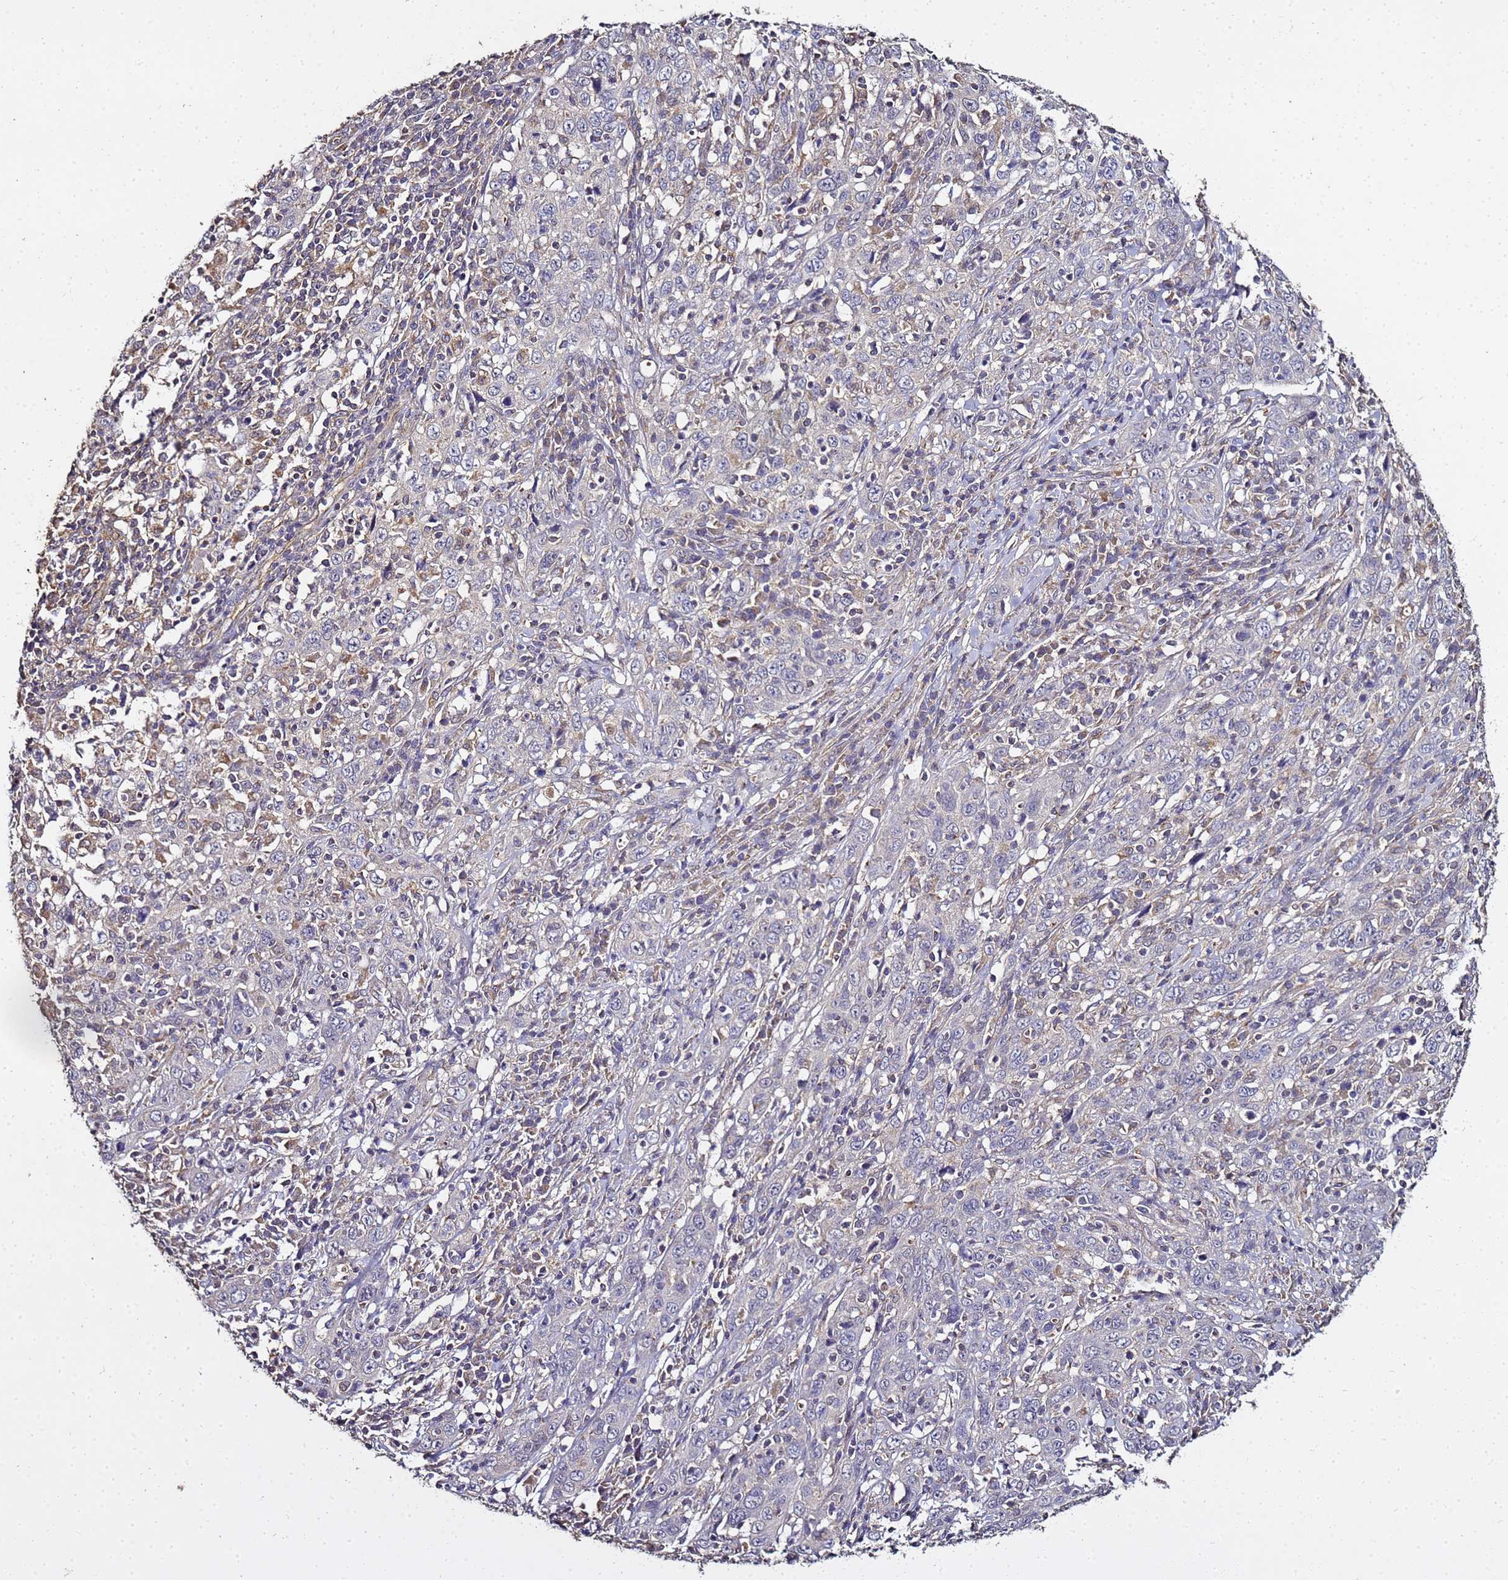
{"staining": {"intensity": "negative", "quantity": "none", "location": "none"}, "tissue": "cervical cancer", "cell_type": "Tumor cells", "image_type": "cancer", "snomed": [{"axis": "morphology", "description": "Squamous cell carcinoma, NOS"}, {"axis": "topography", "description": "Cervix"}], "caption": "Squamous cell carcinoma (cervical) stained for a protein using immunohistochemistry (IHC) exhibits no positivity tumor cells.", "gene": "ENOPH1", "patient": {"sex": "female", "age": 46}}